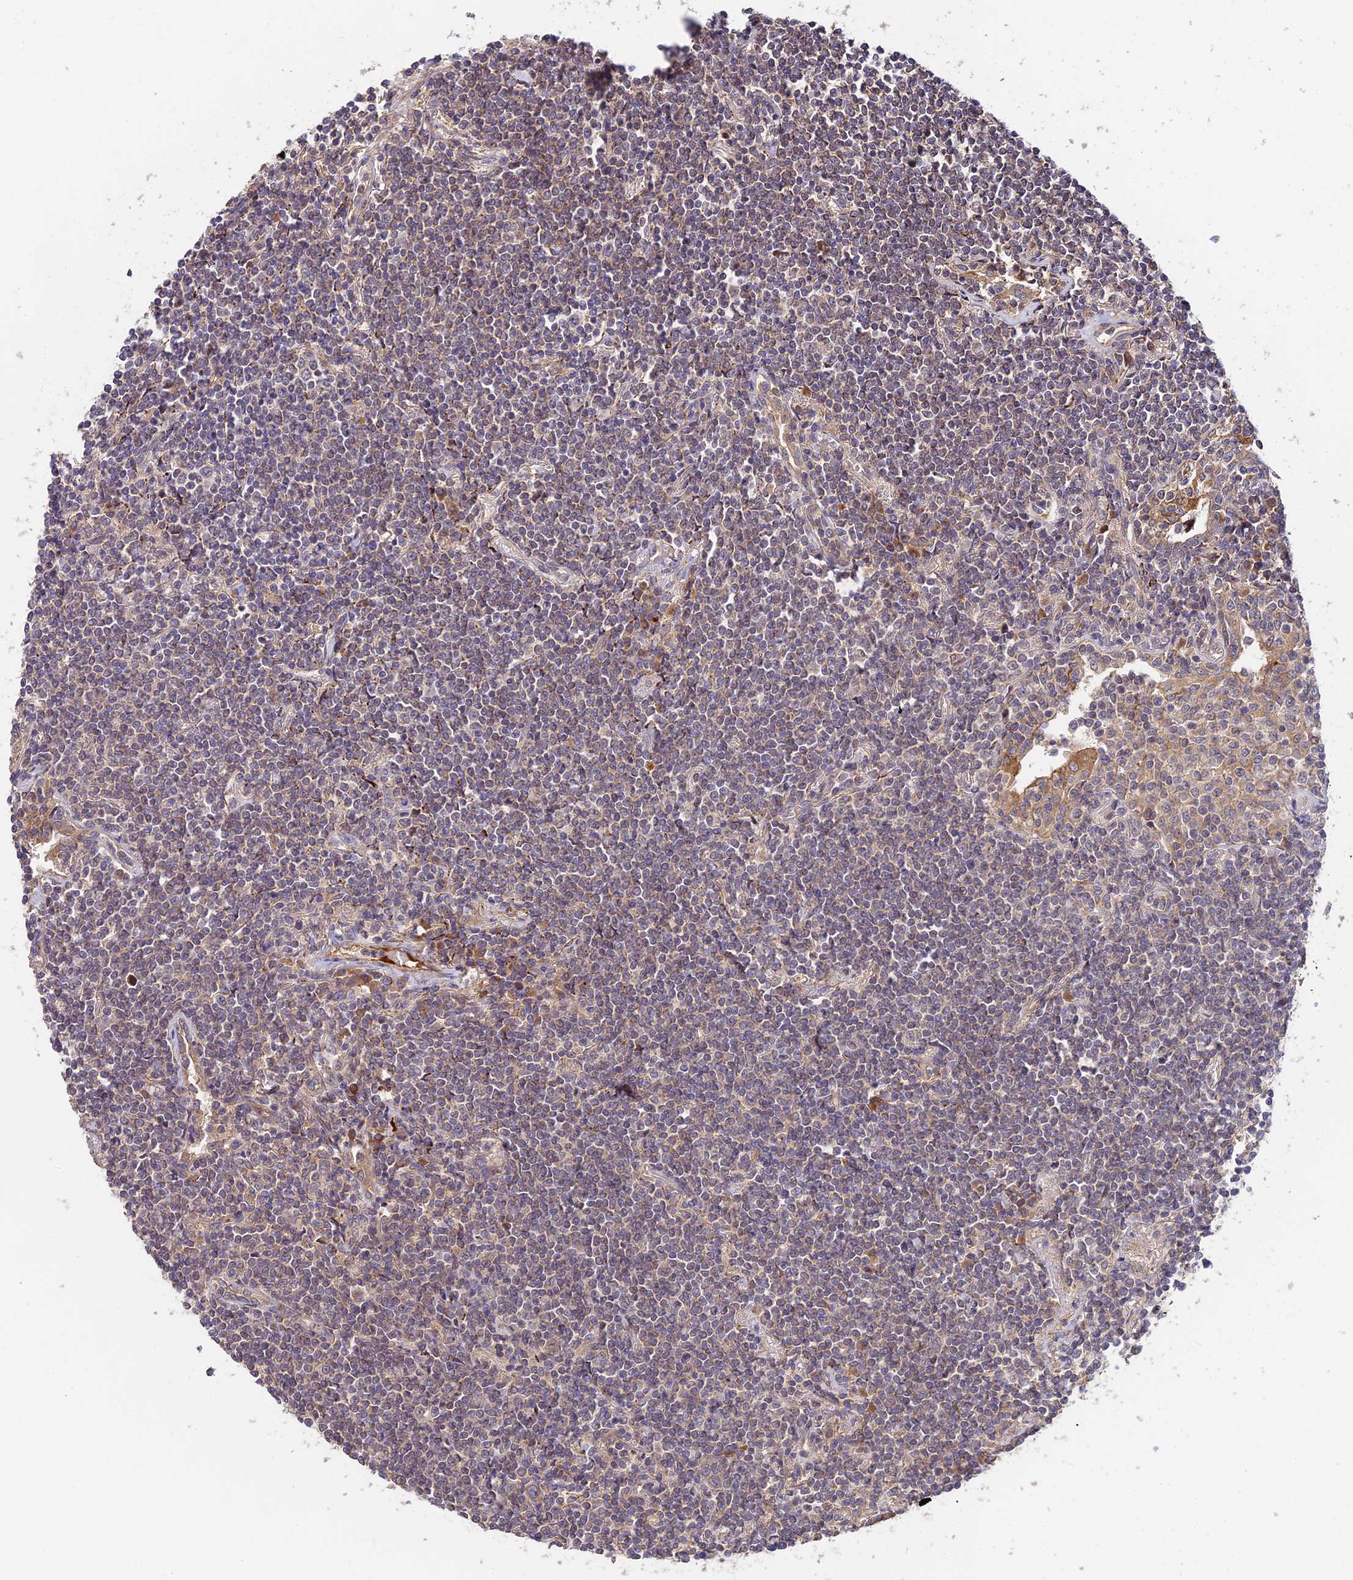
{"staining": {"intensity": "weak", "quantity": "25%-75%", "location": "cytoplasmic/membranous"}, "tissue": "lymphoma", "cell_type": "Tumor cells", "image_type": "cancer", "snomed": [{"axis": "morphology", "description": "Malignant lymphoma, non-Hodgkin's type, Low grade"}, {"axis": "topography", "description": "Lung"}], "caption": "Lymphoma stained for a protein (brown) shows weak cytoplasmic/membranous positive positivity in about 25%-75% of tumor cells.", "gene": "C3orf20", "patient": {"sex": "female", "age": 71}}